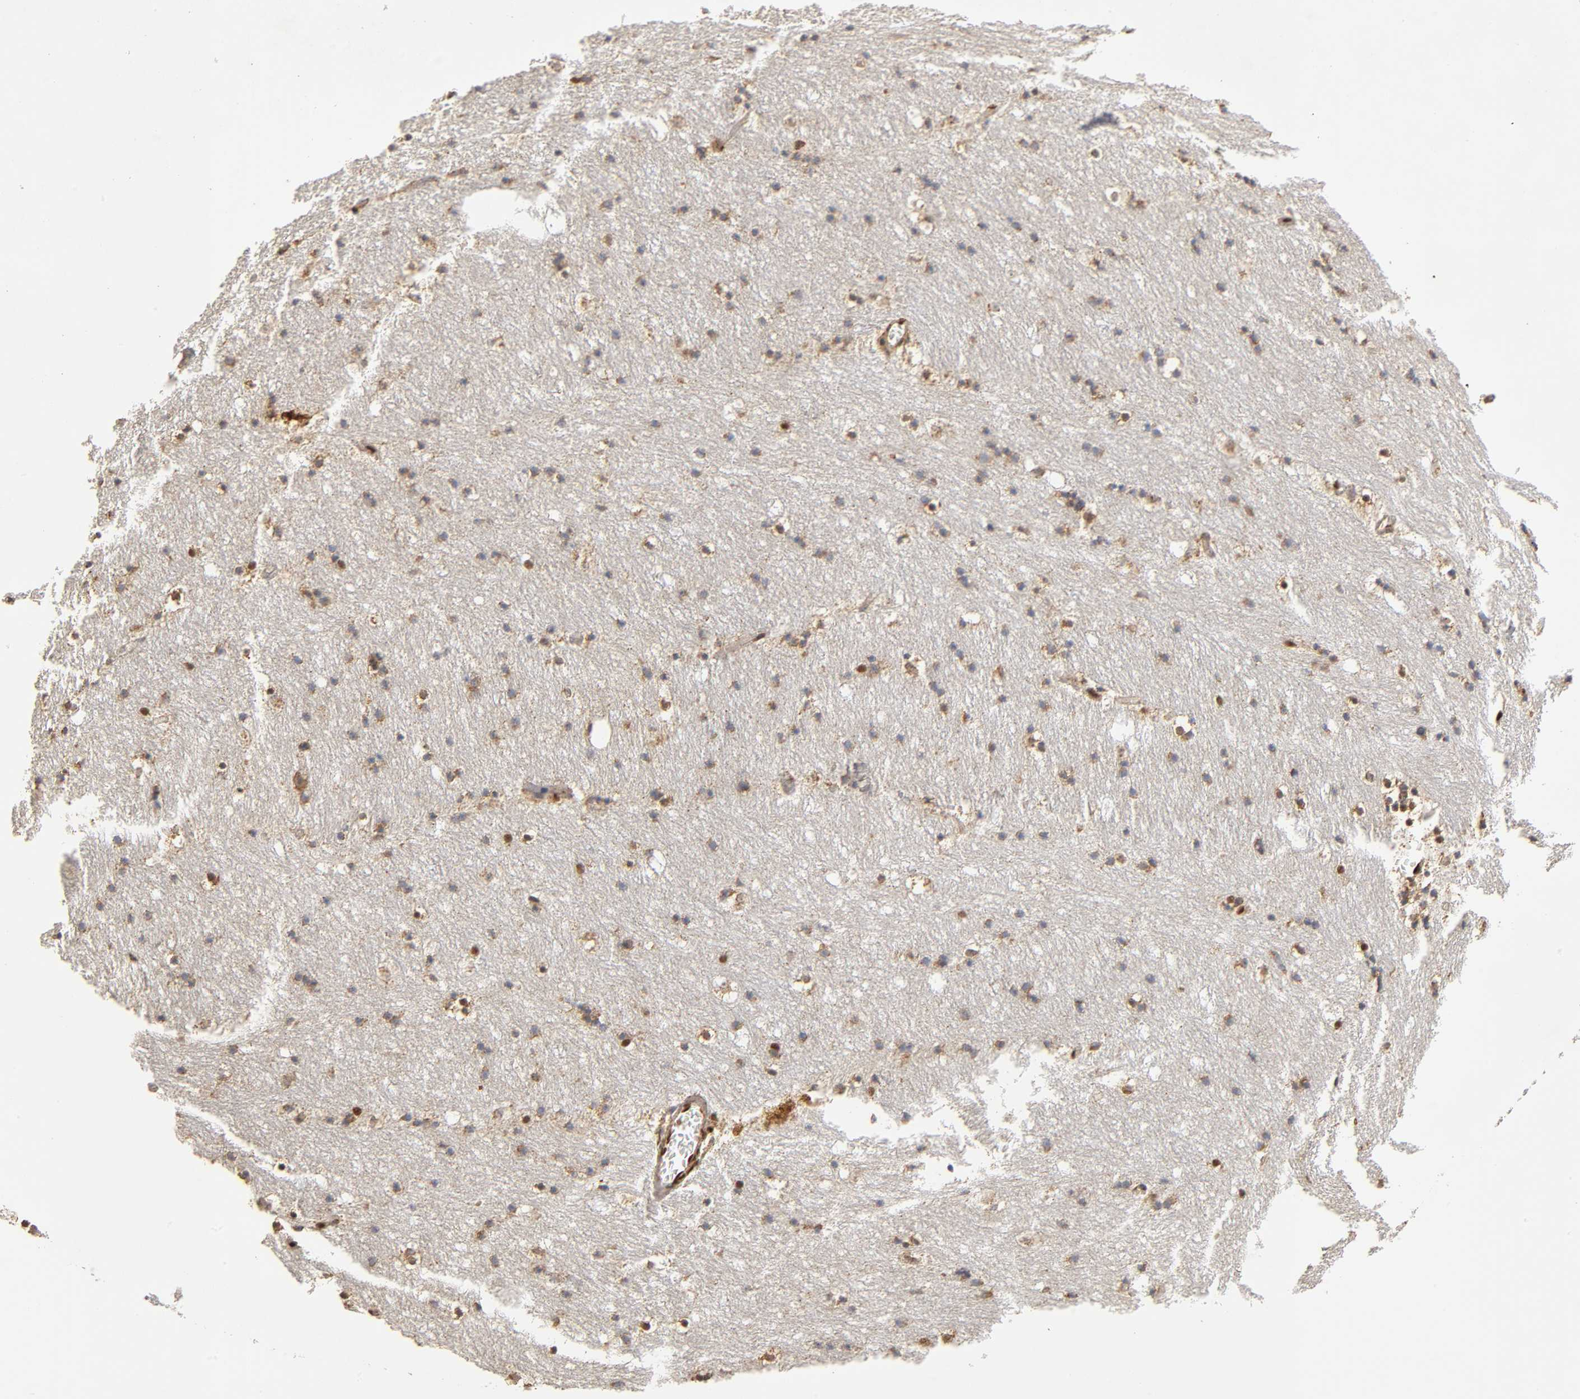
{"staining": {"intensity": "strong", "quantity": ">75%", "location": "nuclear"}, "tissue": "caudate", "cell_type": "Glial cells", "image_type": "normal", "snomed": [{"axis": "morphology", "description": "Normal tissue, NOS"}, {"axis": "topography", "description": "Lateral ventricle wall"}], "caption": "IHC histopathology image of unremarkable caudate stained for a protein (brown), which shows high levels of strong nuclear positivity in approximately >75% of glial cells.", "gene": "RNF122", "patient": {"sex": "male", "age": 45}}